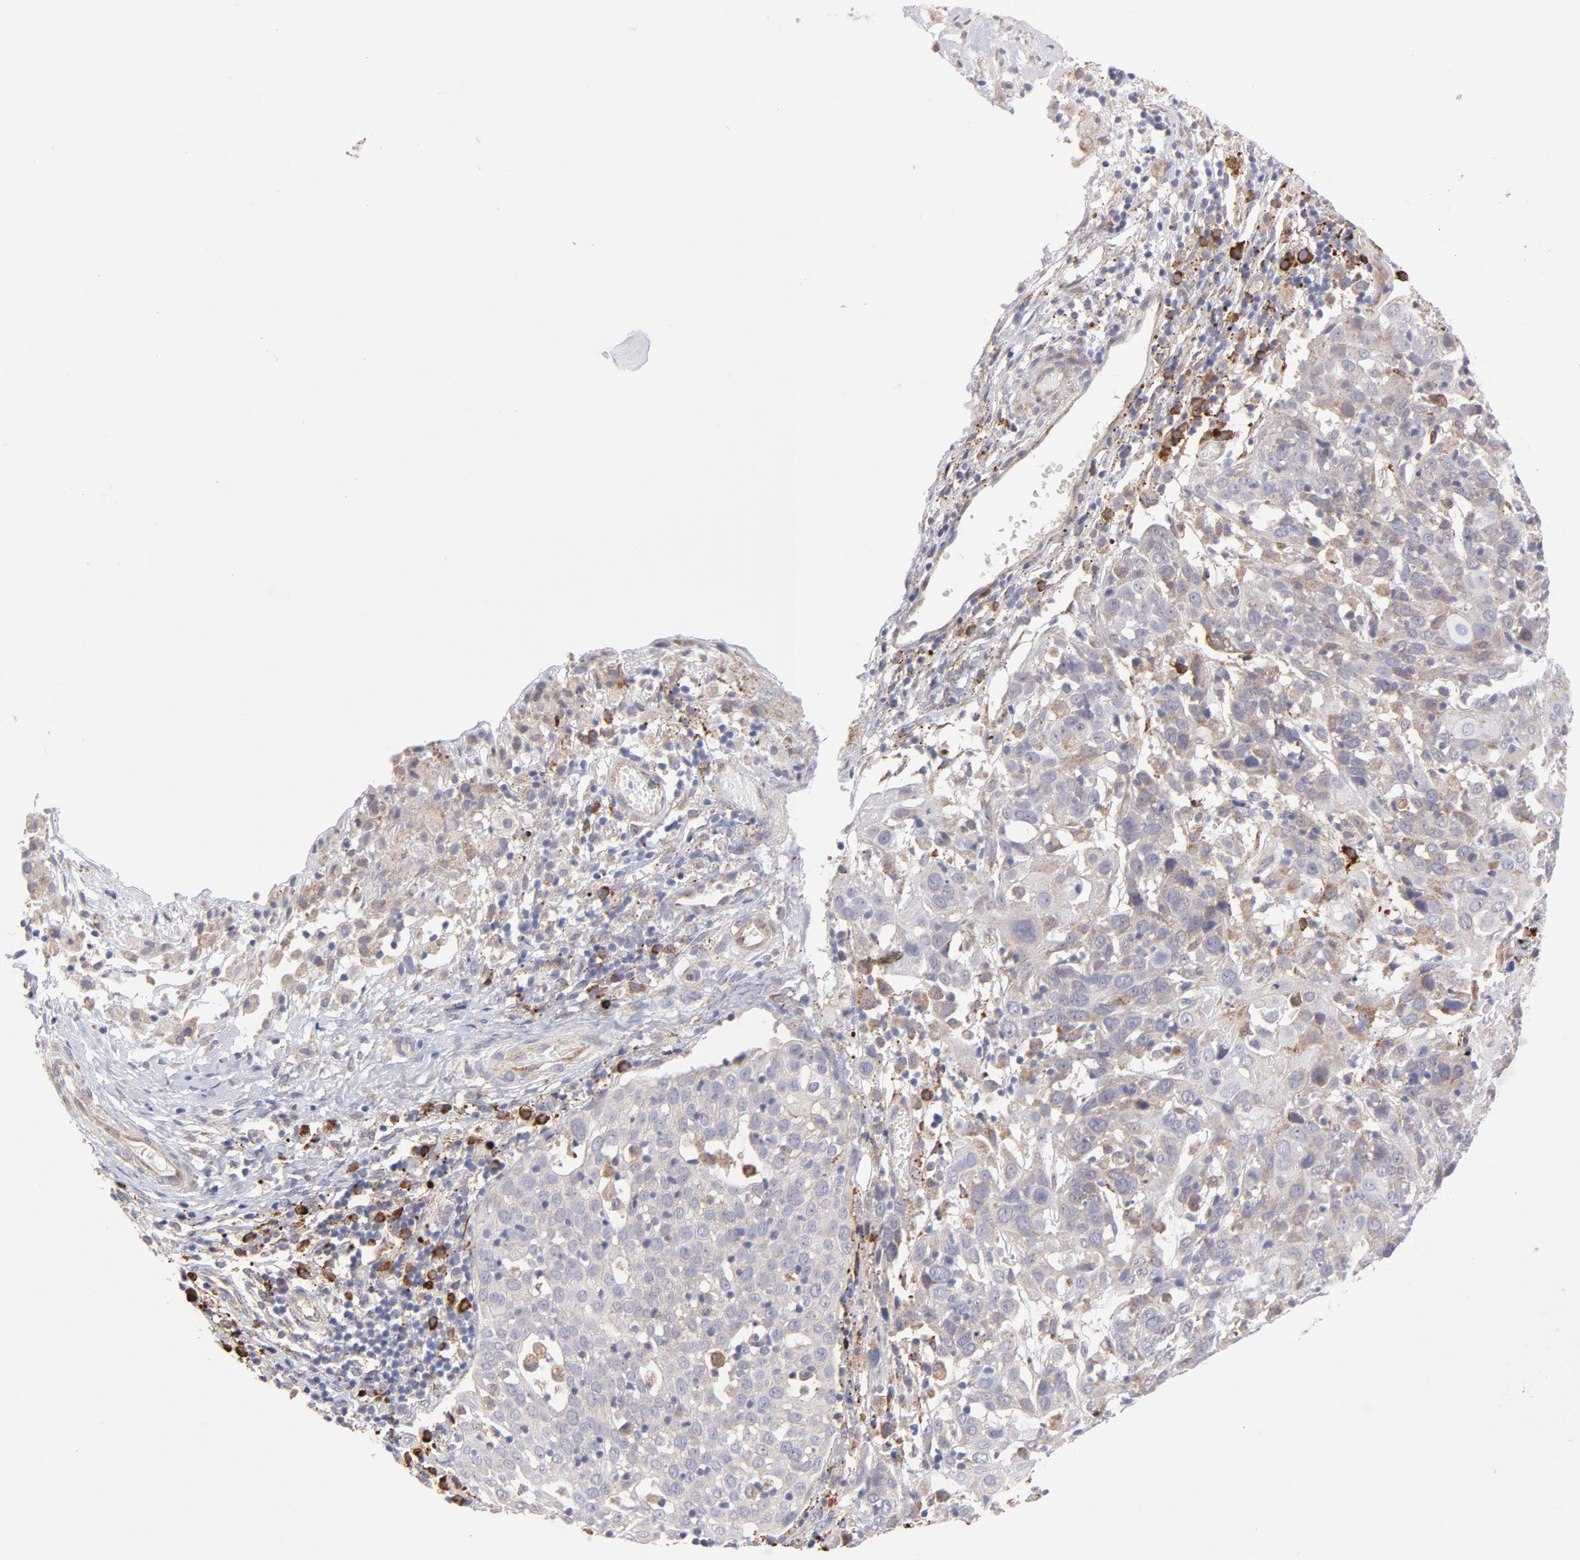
{"staining": {"intensity": "weak", "quantity": "<25%", "location": "cytoplasmic/membranous"}, "tissue": "cervical cancer", "cell_type": "Tumor cells", "image_type": "cancer", "snomed": [{"axis": "morphology", "description": "Normal tissue, NOS"}, {"axis": "morphology", "description": "Squamous cell carcinoma, NOS"}, {"axis": "topography", "description": "Cervix"}], "caption": "An IHC photomicrograph of cervical cancer is shown. There is no staining in tumor cells of cervical cancer.", "gene": "RAPGEF3", "patient": {"sex": "female", "age": 67}}